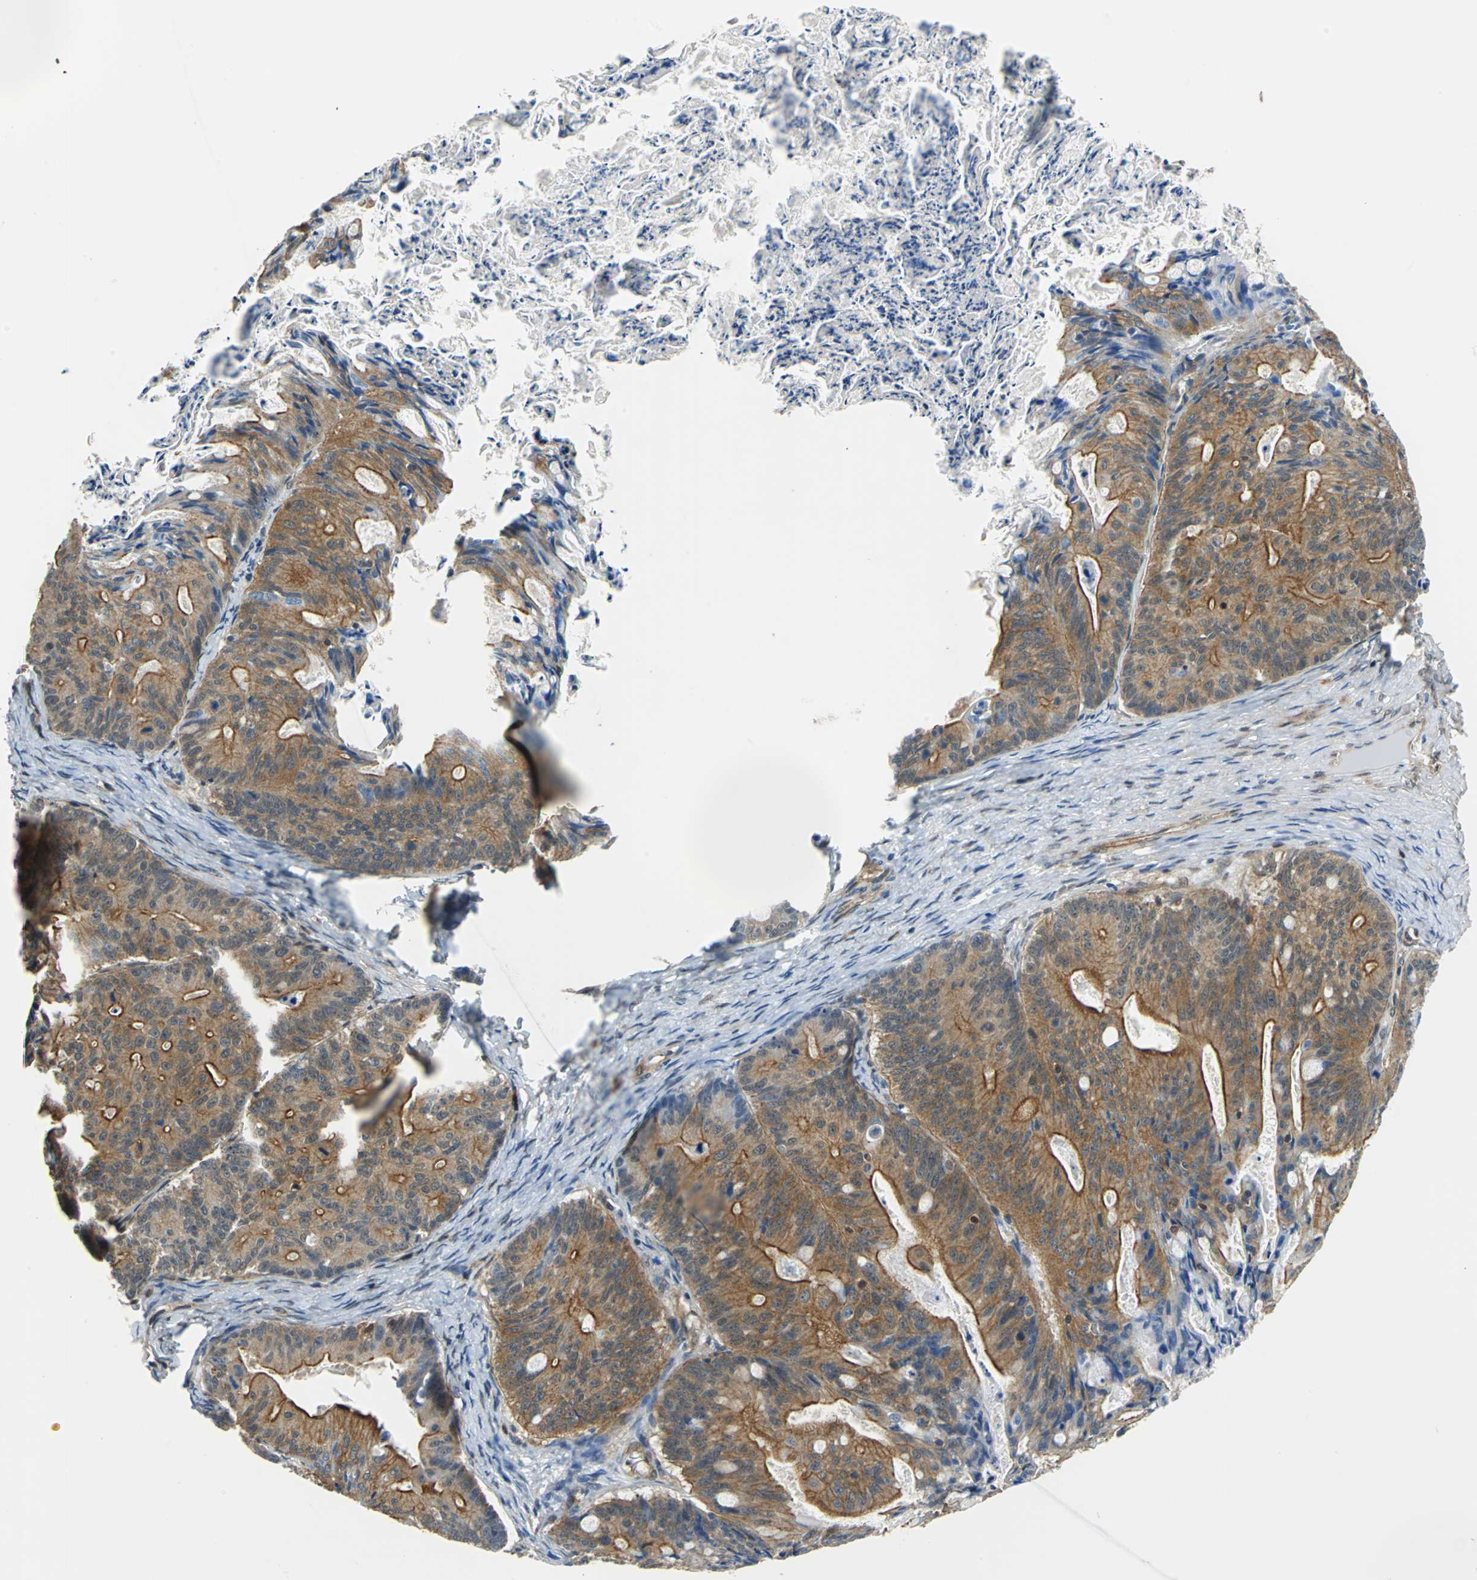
{"staining": {"intensity": "moderate", "quantity": ">75%", "location": "cytoplasmic/membranous"}, "tissue": "ovarian cancer", "cell_type": "Tumor cells", "image_type": "cancer", "snomed": [{"axis": "morphology", "description": "Cystadenocarcinoma, mucinous, NOS"}, {"axis": "topography", "description": "Ovary"}], "caption": "A brown stain highlights moderate cytoplasmic/membranous expression of a protein in ovarian cancer (mucinous cystadenocarcinoma) tumor cells.", "gene": "ARPC3", "patient": {"sex": "female", "age": 36}}